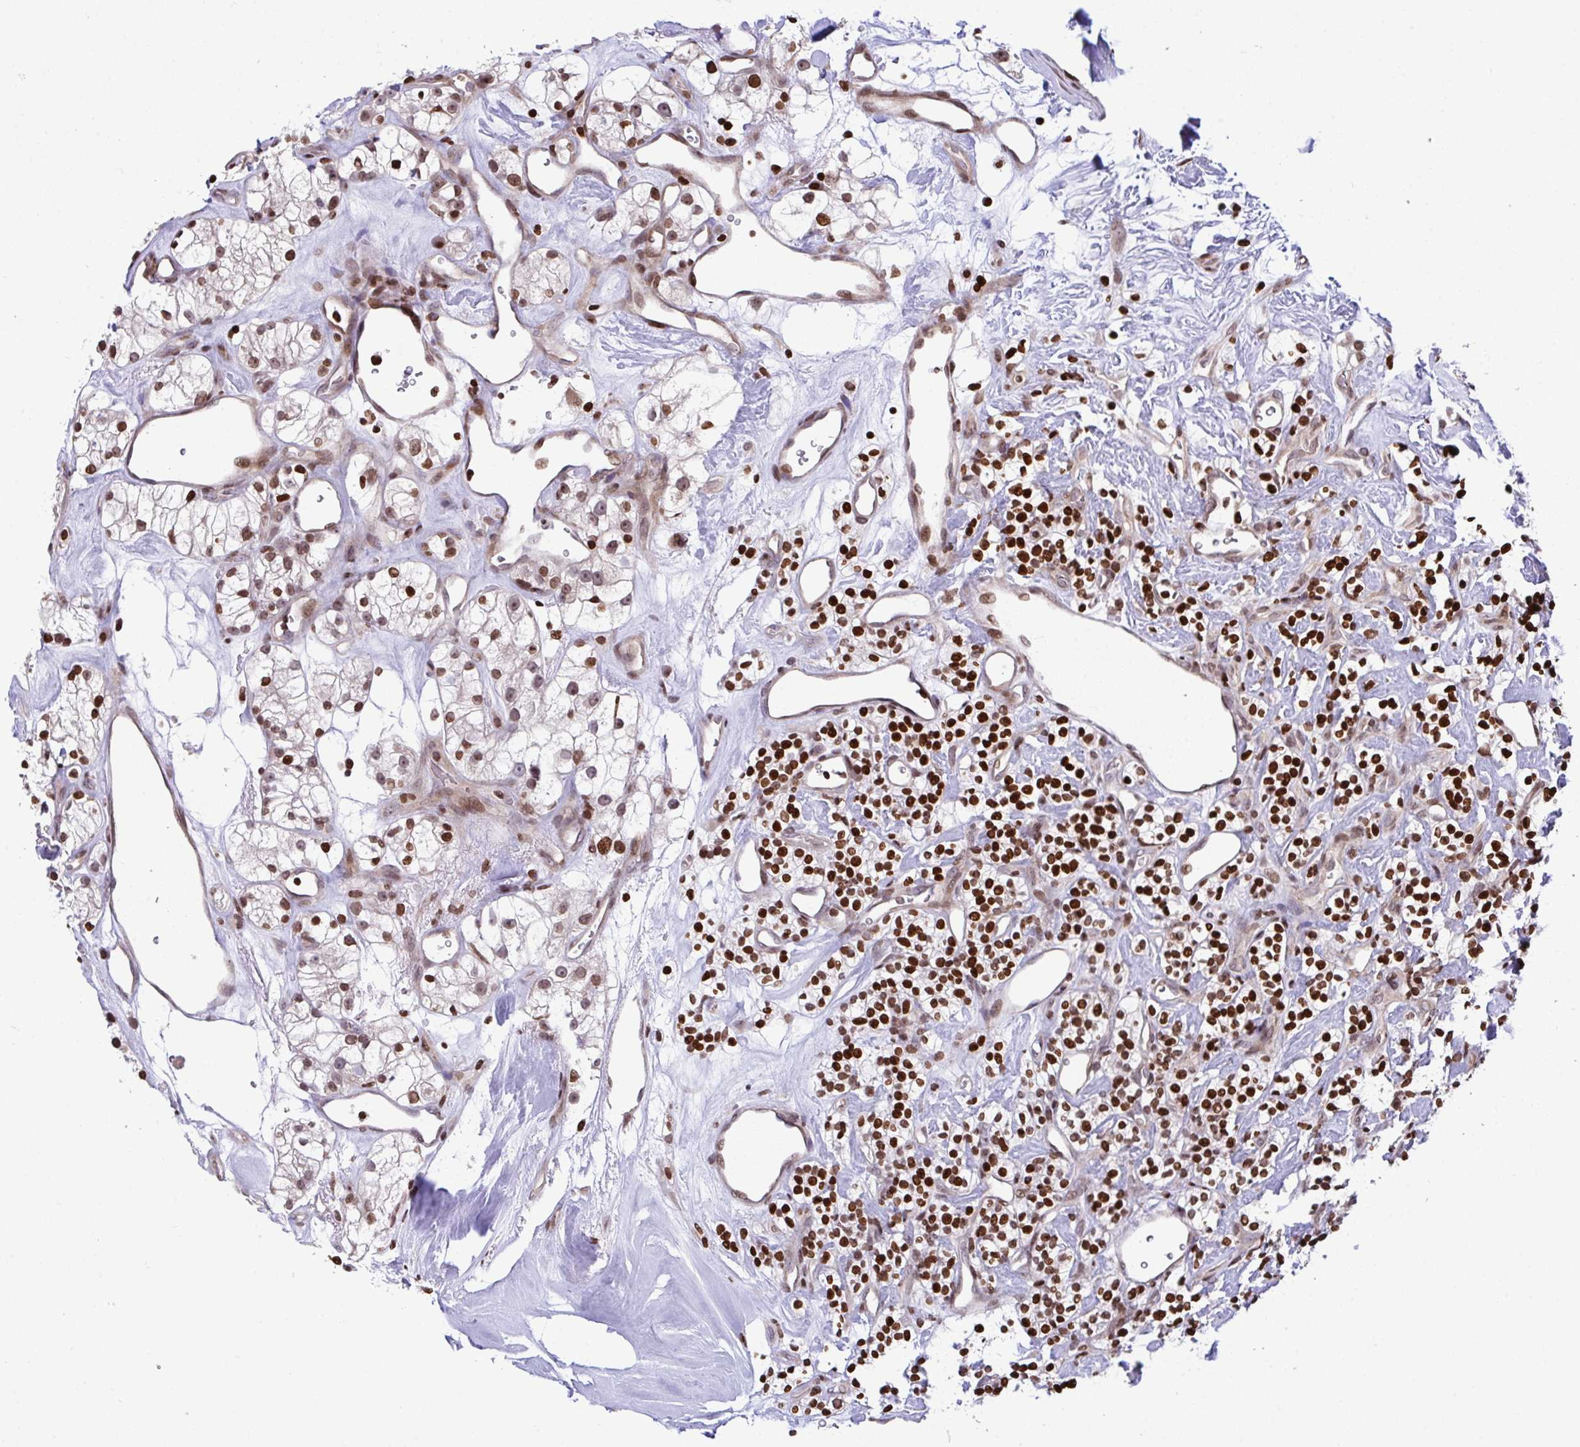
{"staining": {"intensity": "strong", "quantity": ">75%", "location": "nuclear"}, "tissue": "renal cancer", "cell_type": "Tumor cells", "image_type": "cancer", "snomed": [{"axis": "morphology", "description": "Adenocarcinoma, NOS"}, {"axis": "topography", "description": "Kidney"}], "caption": "Renal cancer (adenocarcinoma) stained with a protein marker demonstrates strong staining in tumor cells.", "gene": "RAPGEF5", "patient": {"sex": "male", "age": 77}}